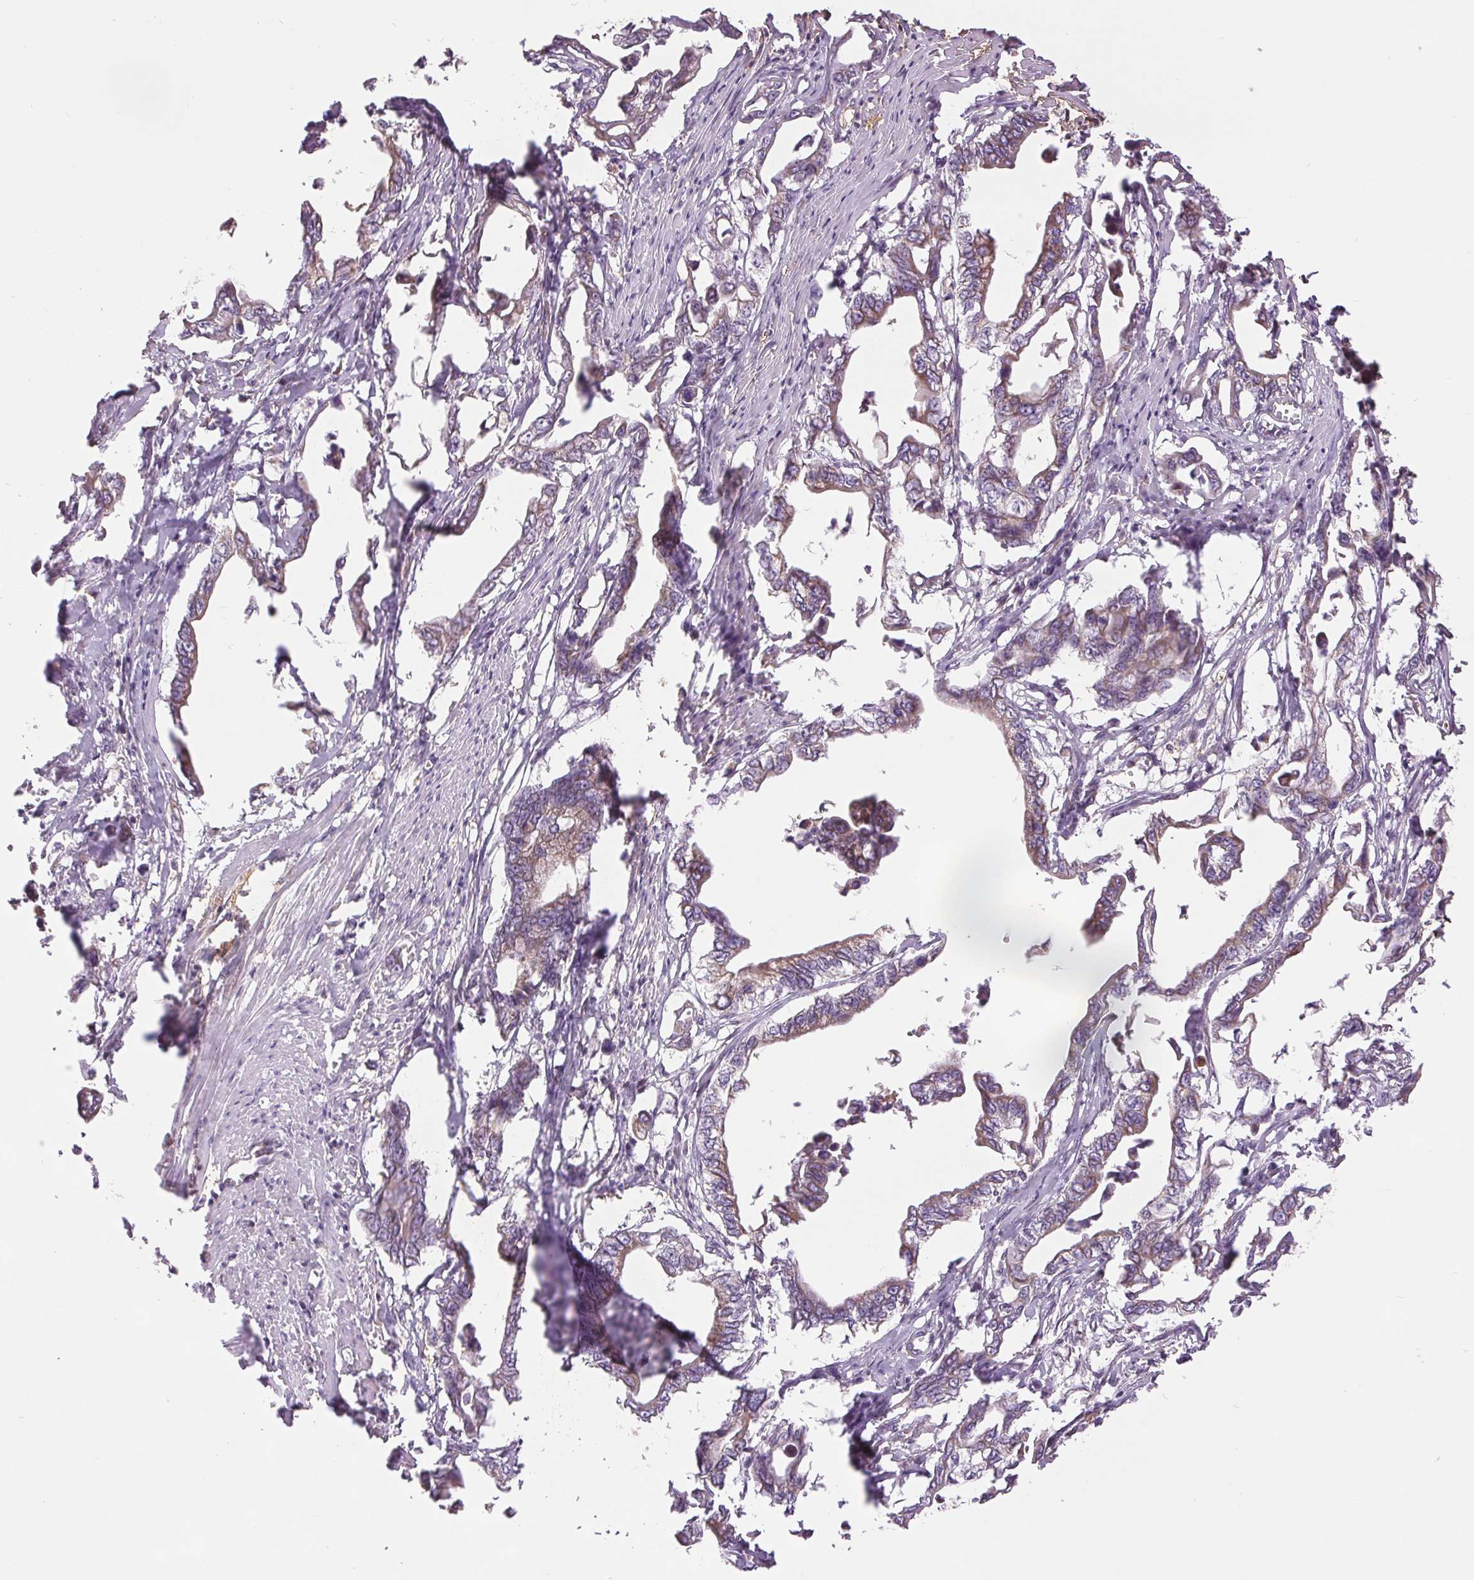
{"staining": {"intensity": "weak", "quantity": "<25%", "location": "cytoplasmic/membranous"}, "tissue": "pancreatic cancer", "cell_type": "Tumor cells", "image_type": "cancer", "snomed": [{"axis": "morphology", "description": "Adenocarcinoma, NOS"}, {"axis": "topography", "description": "Pancreas"}], "caption": "A histopathology image of human adenocarcinoma (pancreatic) is negative for staining in tumor cells.", "gene": "DGUOK", "patient": {"sex": "male", "age": 61}}